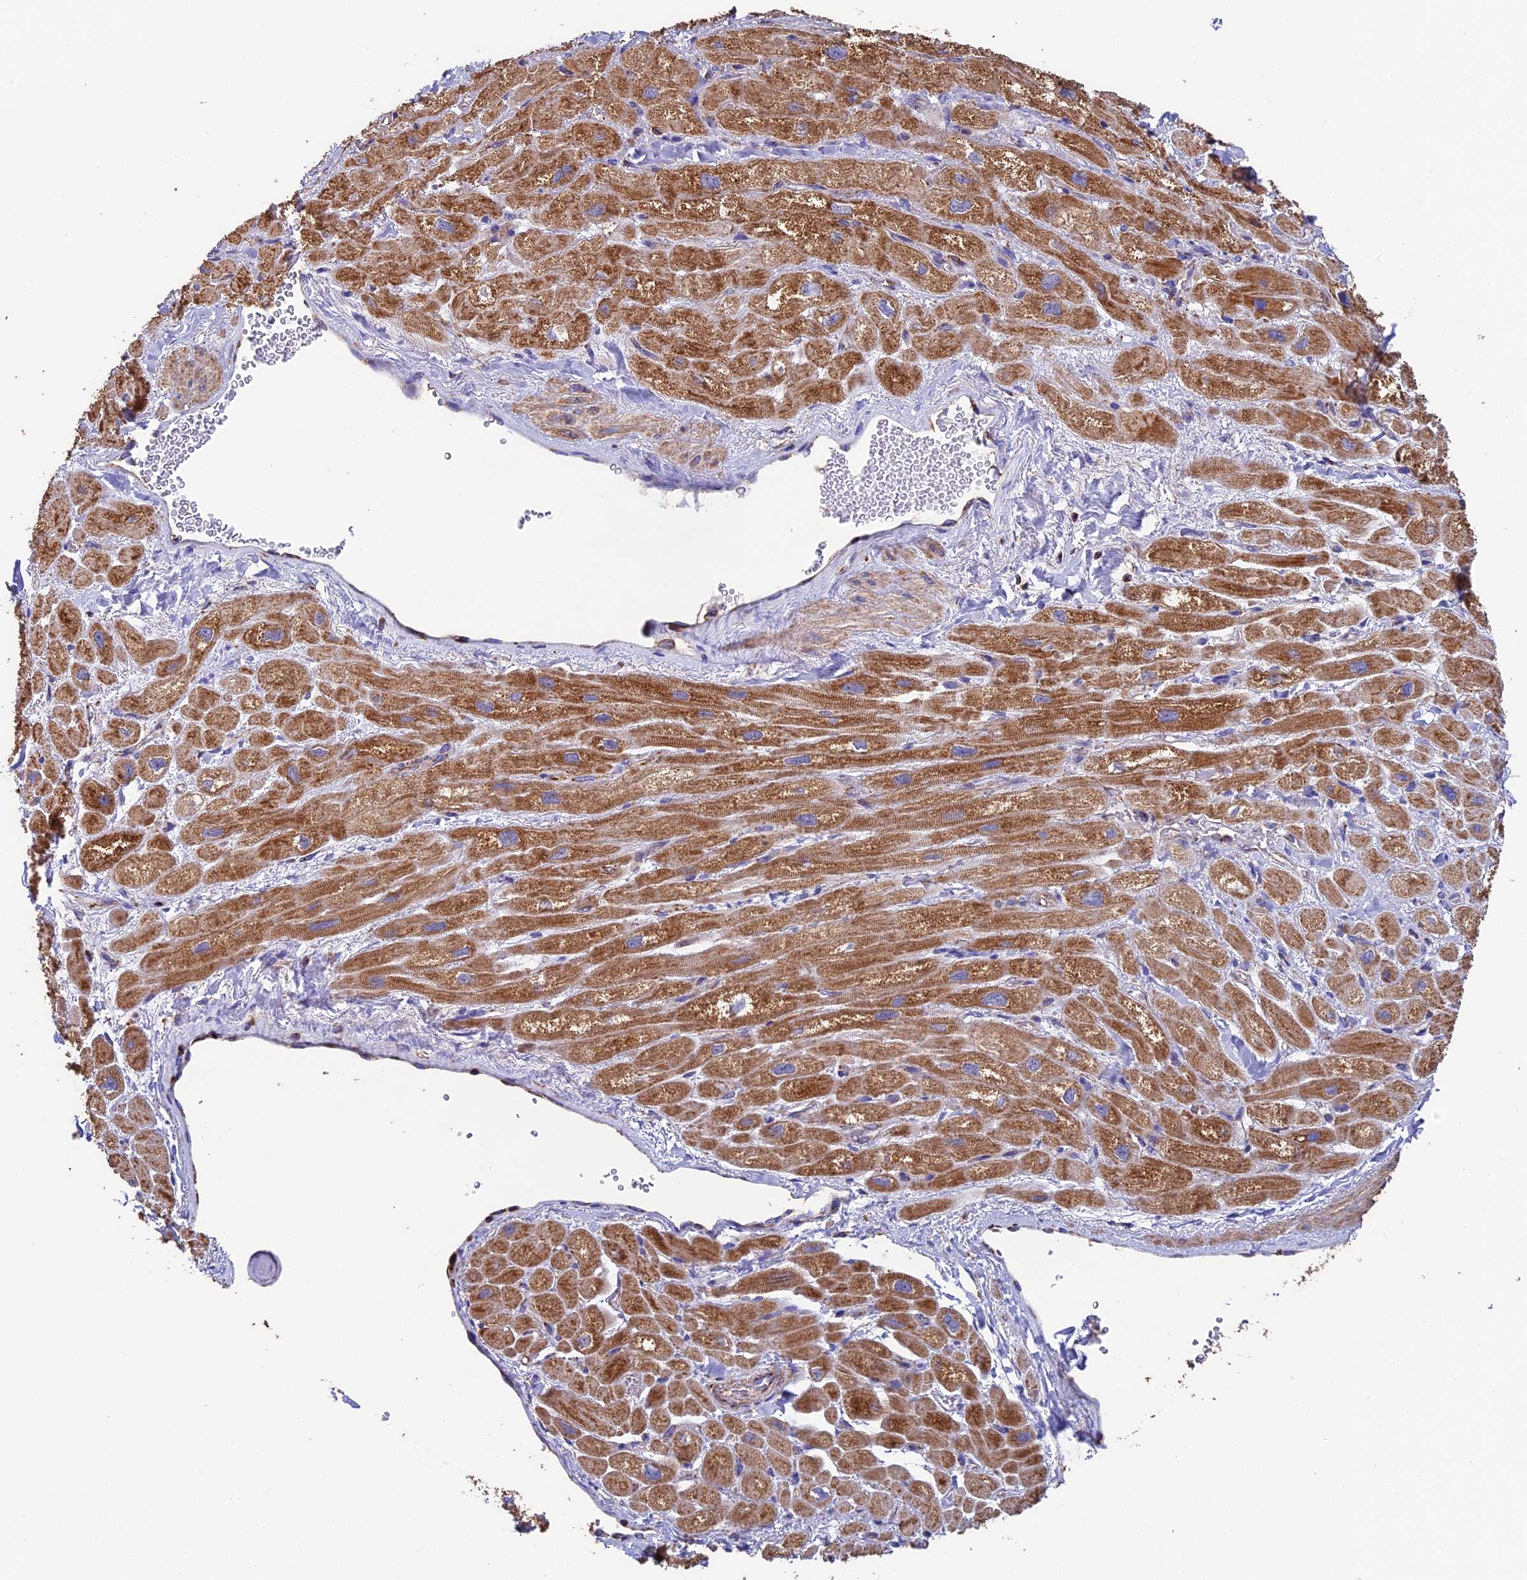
{"staining": {"intensity": "moderate", "quantity": ">75%", "location": "cytoplasmic/membranous"}, "tissue": "heart muscle", "cell_type": "Cardiomyocytes", "image_type": "normal", "snomed": [{"axis": "morphology", "description": "Normal tissue, NOS"}, {"axis": "topography", "description": "Heart"}], "caption": "Protein staining of benign heart muscle displays moderate cytoplasmic/membranous staining in approximately >75% of cardiomyocytes. (IHC, brightfield microscopy, high magnification).", "gene": "ADAT1", "patient": {"sex": "male", "age": 65}}